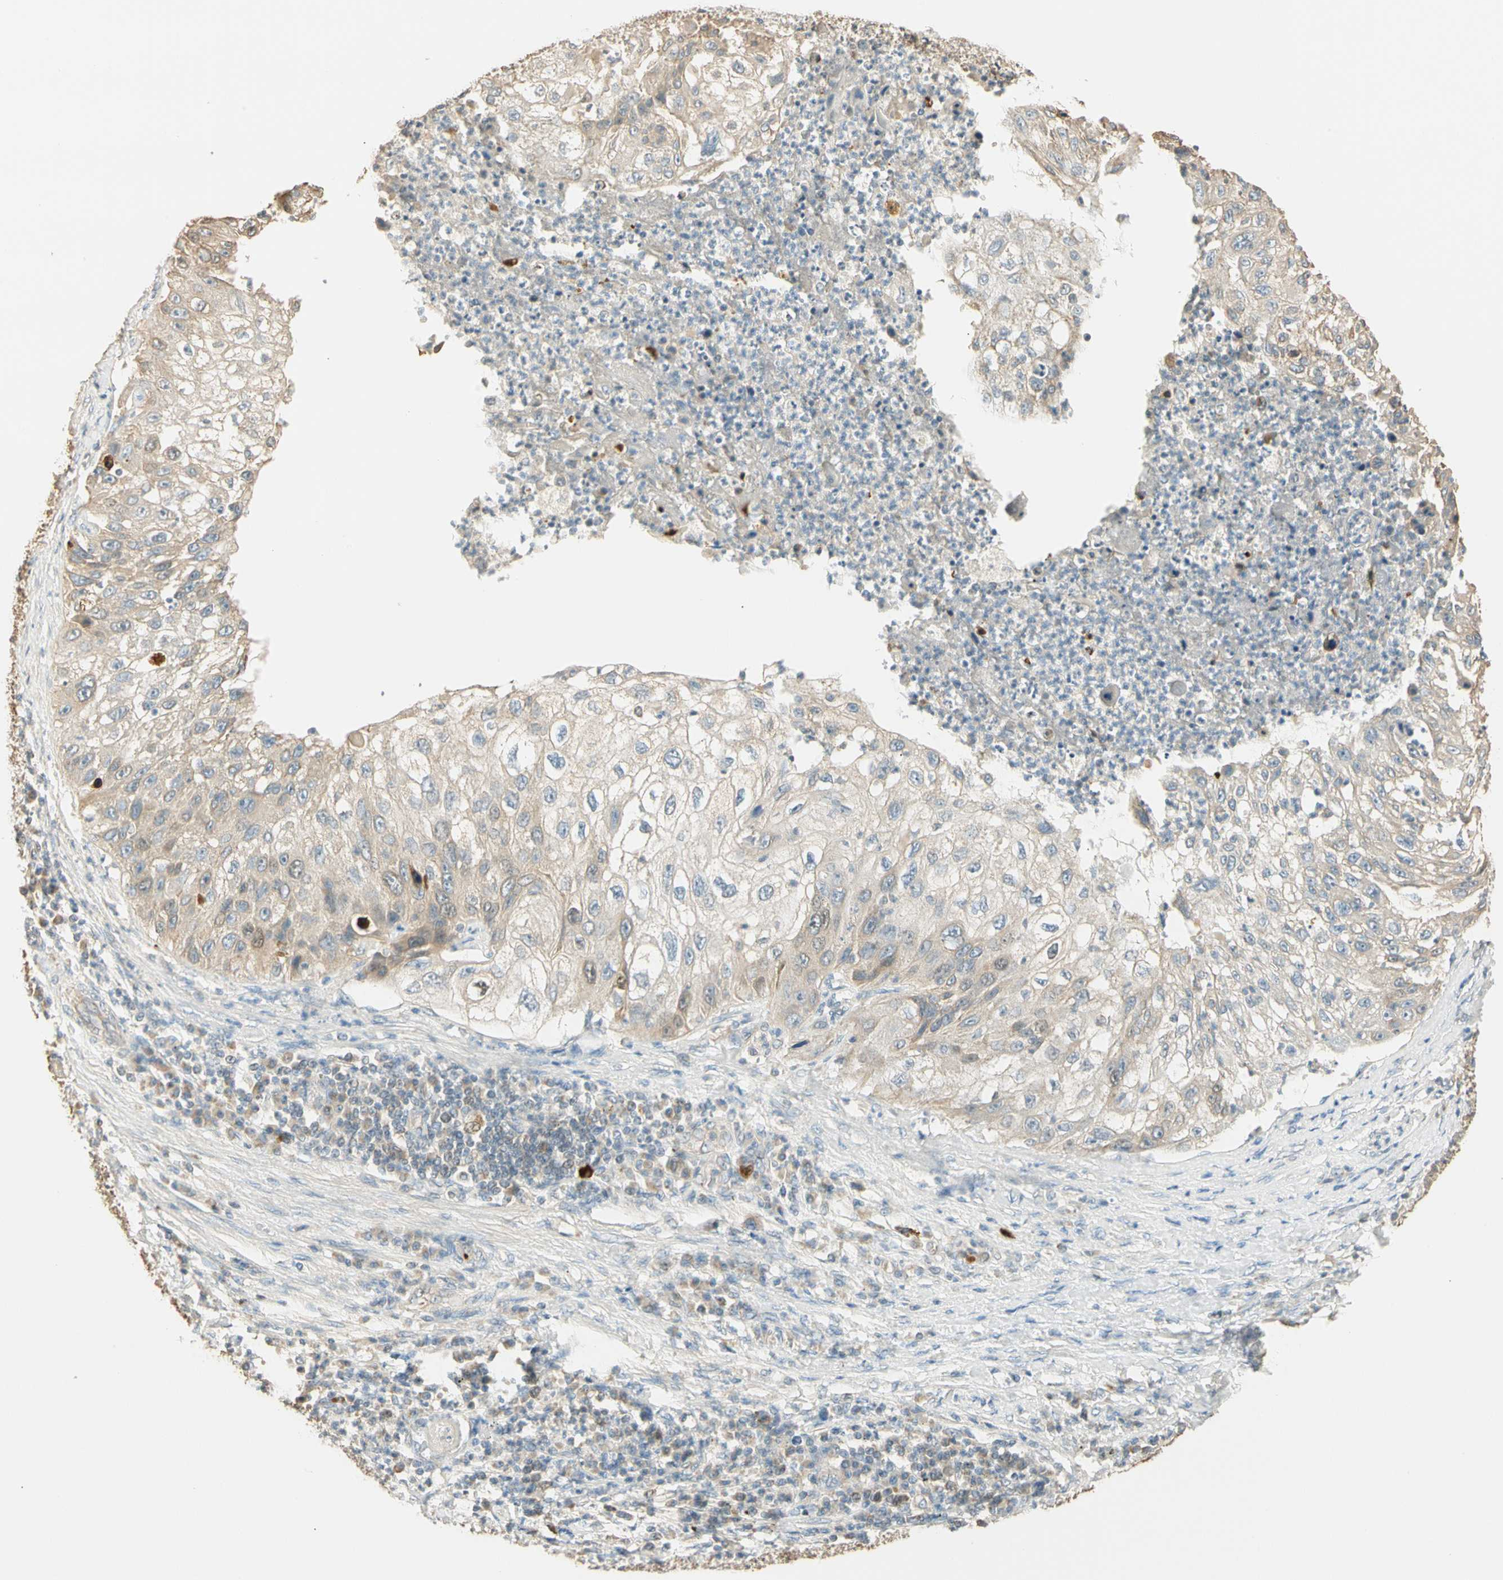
{"staining": {"intensity": "weak", "quantity": "<25%", "location": "cytoplasmic/membranous"}, "tissue": "lung cancer", "cell_type": "Tumor cells", "image_type": "cancer", "snomed": [{"axis": "morphology", "description": "Inflammation, NOS"}, {"axis": "morphology", "description": "Squamous cell carcinoma, NOS"}, {"axis": "topography", "description": "Lymph node"}, {"axis": "topography", "description": "Soft tissue"}, {"axis": "topography", "description": "Lung"}], "caption": "High power microscopy photomicrograph of an immunohistochemistry (IHC) photomicrograph of lung cancer (squamous cell carcinoma), revealing no significant expression in tumor cells.", "gene": "RAD18", "patient": {"sex": "male", "age": 66}}